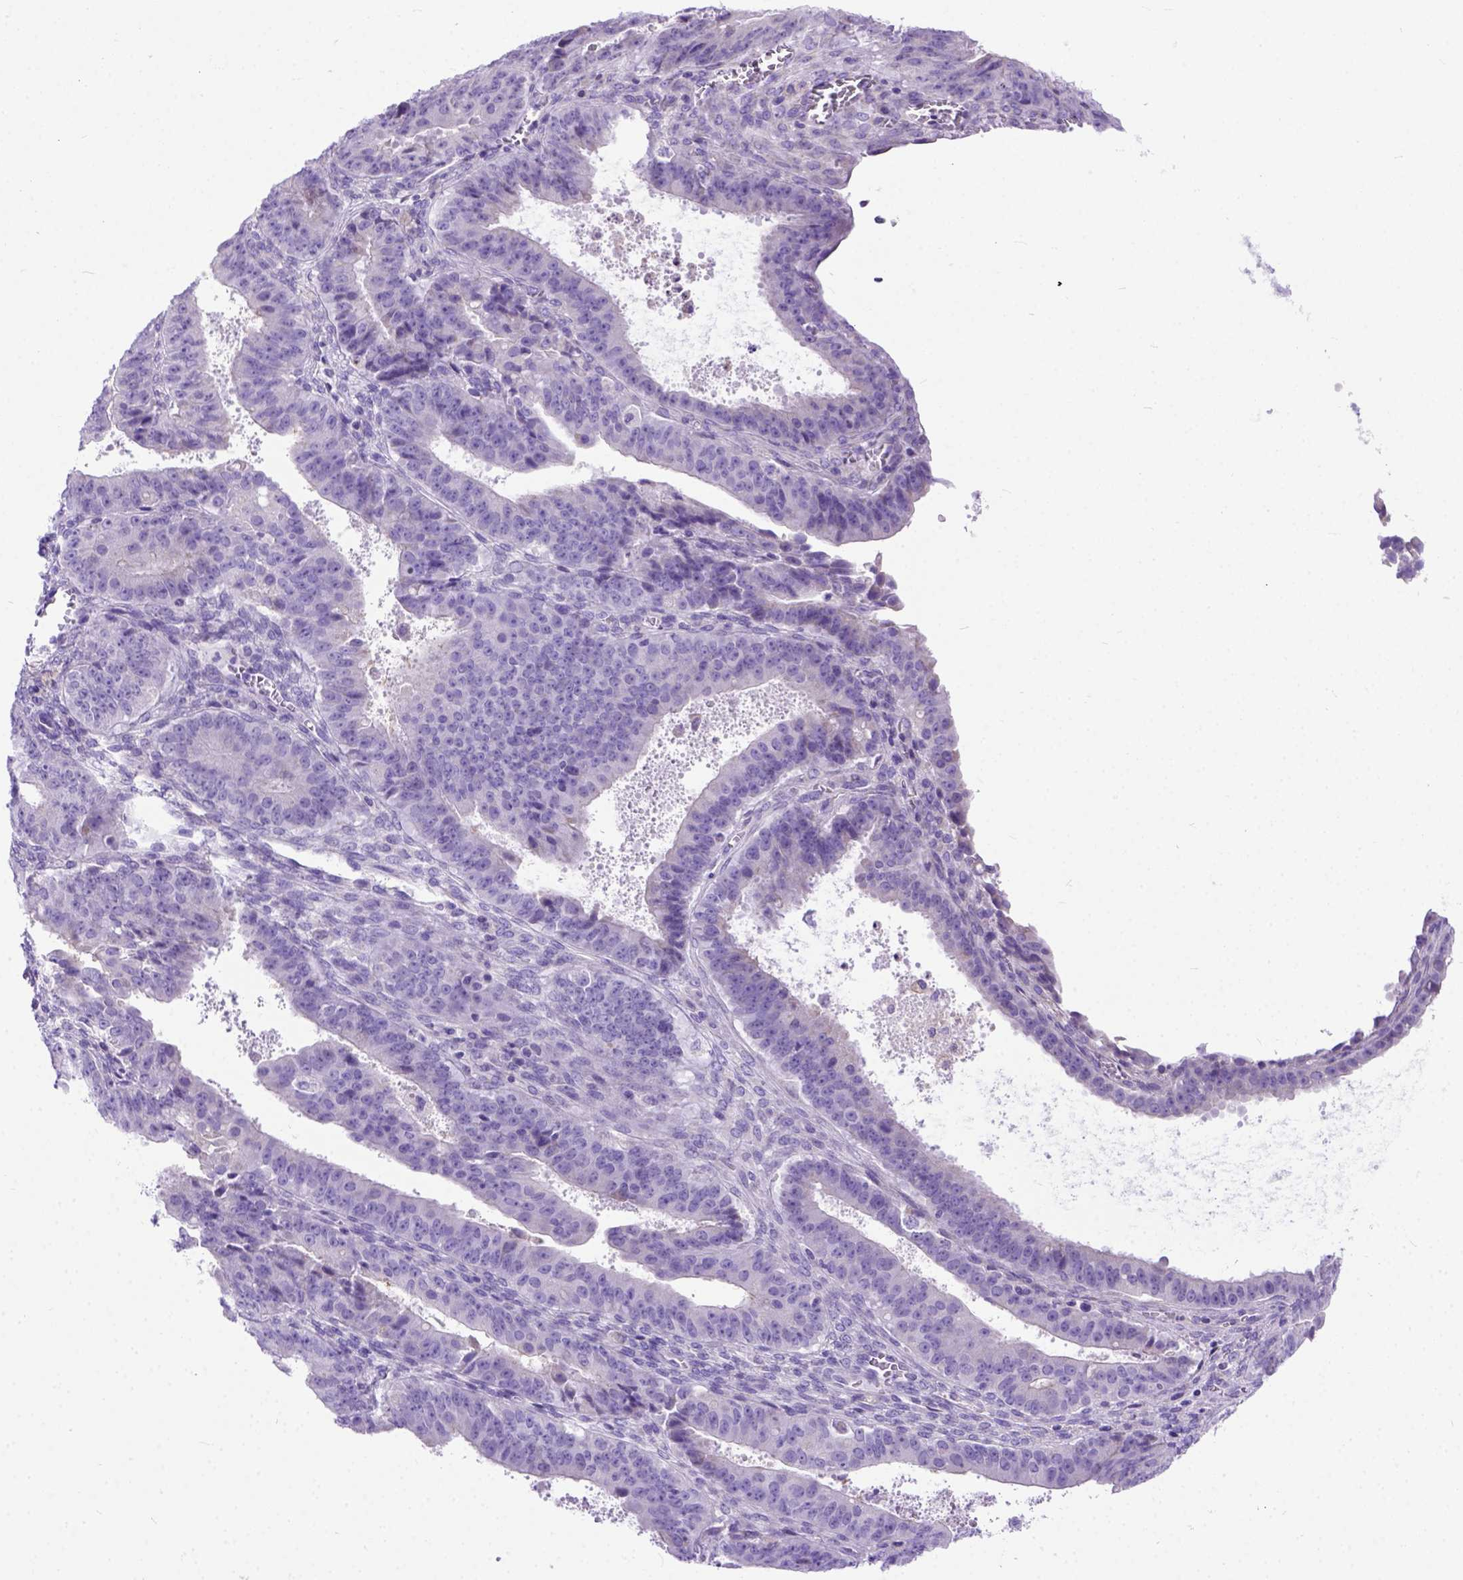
{"staining": {"intensity": "negative", "quantity": "none", "location": "none"}, "tissue": "ovarian cancer", "cell_type": "Tumor cells", "image_type": "cancer", "snomed": [{"axis": "morphology", "description": "Carcinoma, endometroid"}, {"axis": "topography", "description": "Ovary"}], "caption": "Protein analysis of ovarian cancer demonstrates no significant expression in tumor cells. (Stains: DAB immunohistochemistry with hematoxylin counter stain, Microscopy: brightfield microscopy at high magnification).", "gene": "ODAD3", "patient": {"sex": "female", "age": 42}}